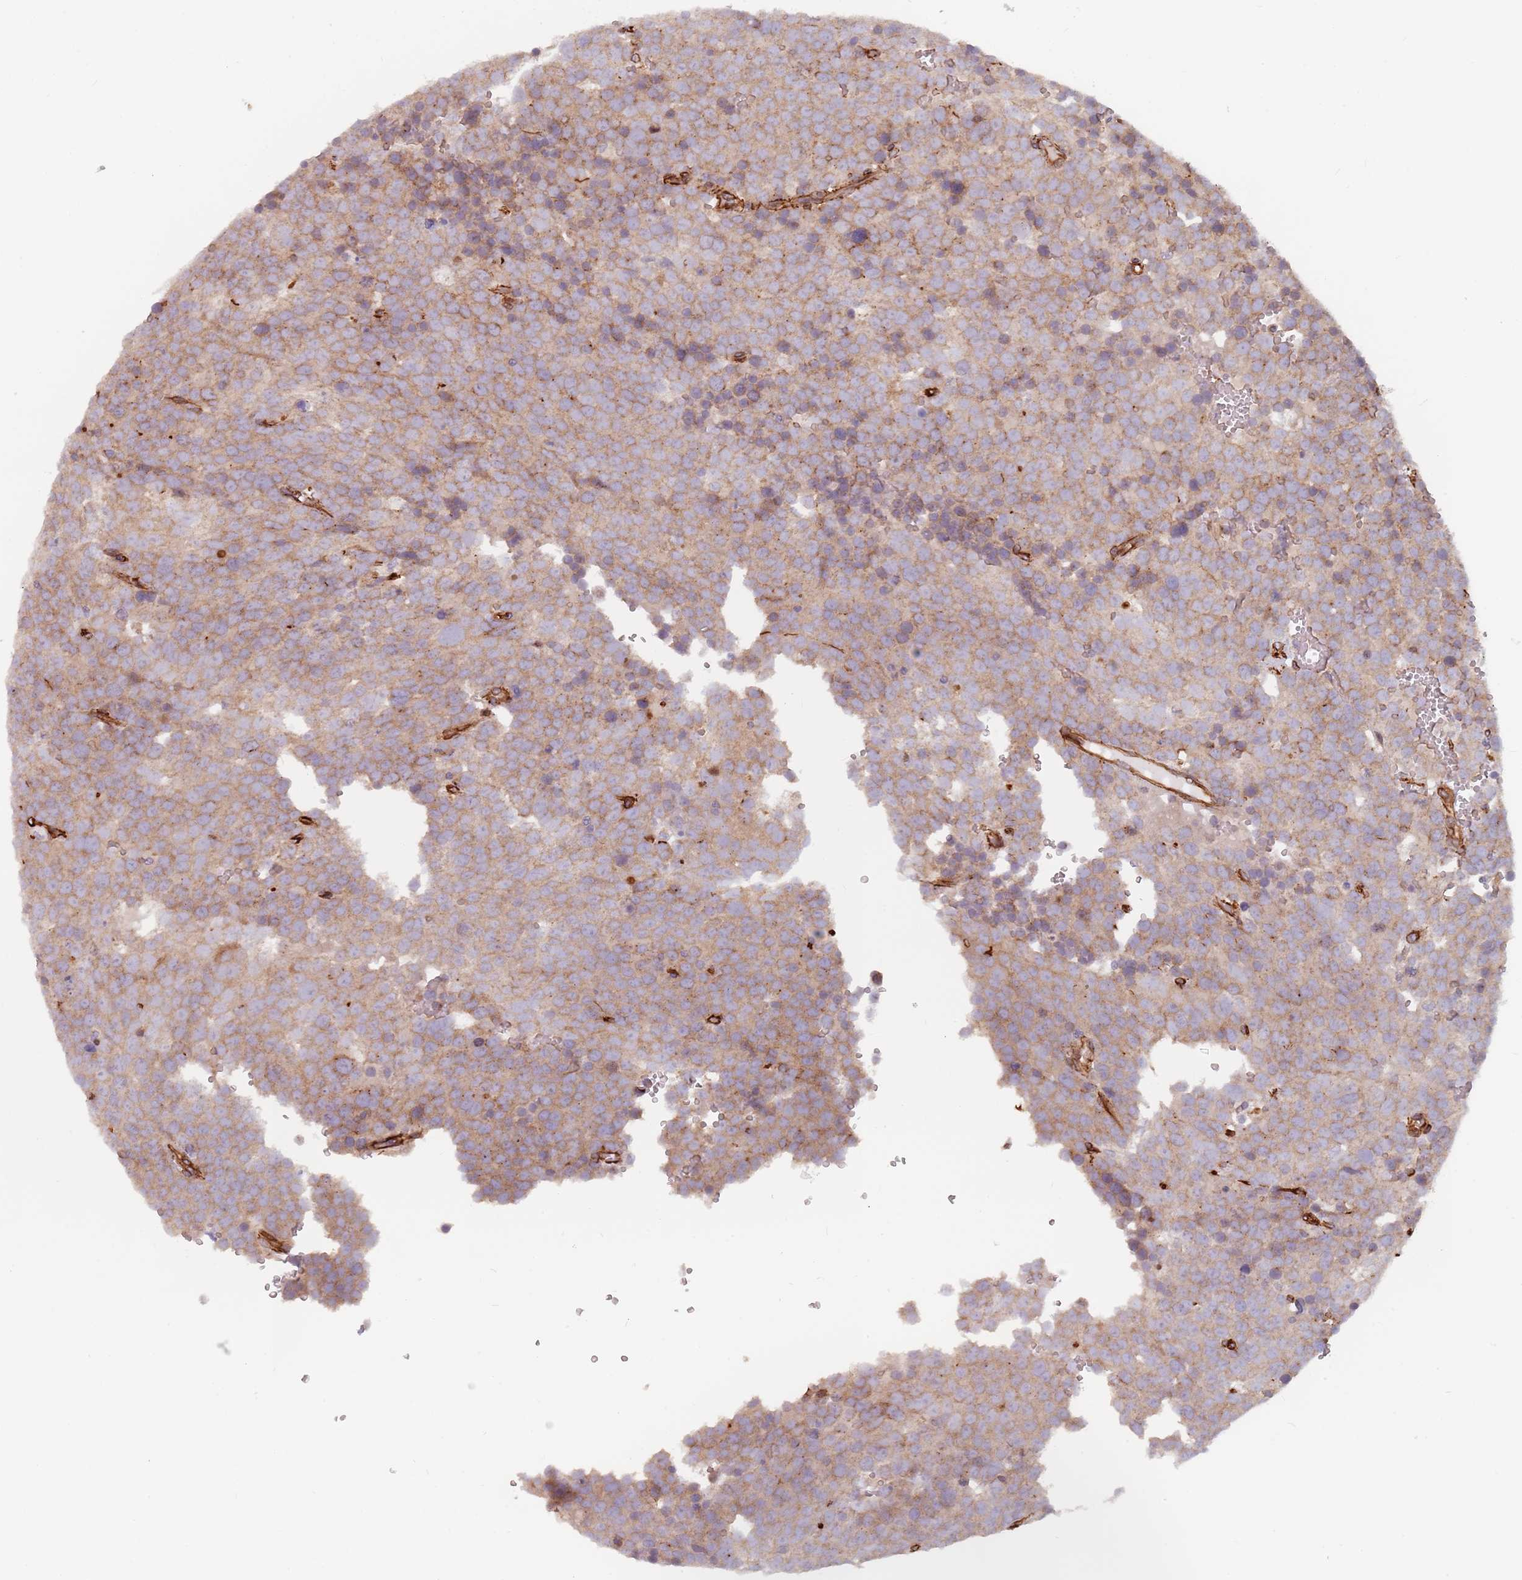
{"staining": {"intensity": "moderate", "quantity": ">75%", "location": "cytoplasmic/membranous"}, "tissue": "testis cancer", "cell_type": "Tumor cells", "image_type": "cancer", "snomed": [{"axis": "morphology", "description": "Seminoma, NOS"}, {"axis": "topography", "description": "Testis"}], "caption": "Protein staining of testis cancer tissue demonstrates moderate cytoplasmic/membranous positivity in approximately >75% of tumor cells. The staining was performed using DAB (3,3'-diaminobenzidine), with brown indicating positive protein expression. Nuclei are stained blue with hematoxylin.", "gene": "GAS2L3", "patient": {"sex": "male", "age": 71}}